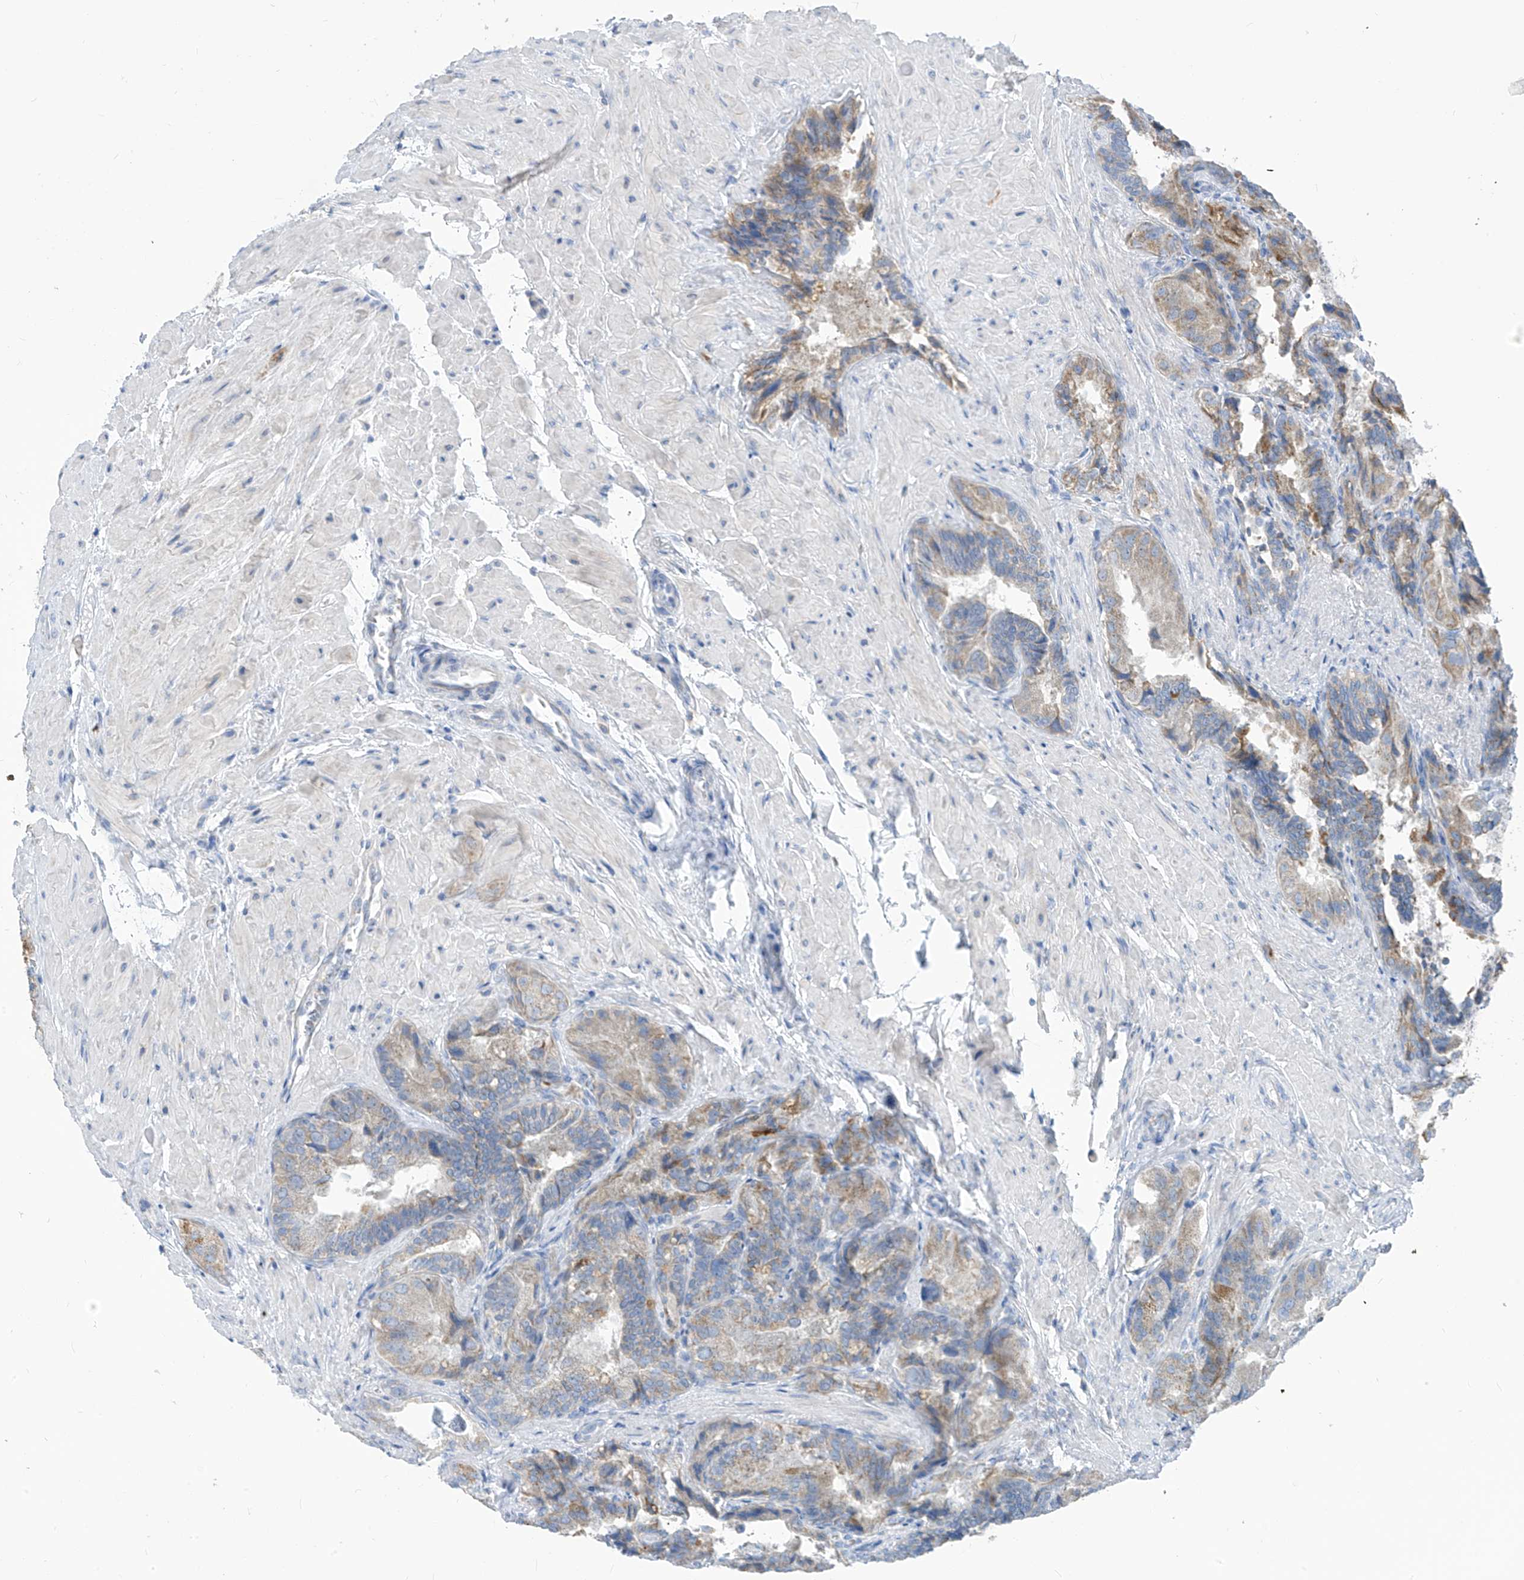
{"staining": {"intensity": "moderate", "quantity": "<25%", "location": "cytoplasmic/membranous"}, "tissue": "seminal vesicle", "cell_type": "Glandular cells", "image_type": "normal", "snomed": [{"axis": "morphology", "description": "Normal tissue, NOS"}, {"axis": "topography", "description": "Seminal veicle"}, {"axis": "topography", "description": "Peripheral nerve tissue"}], "caption": "Brown immunohistochemical staining in normal human seminal vesicle displays moderate cytoplasmic/membranous staining in about <25% of glandular cells.", "gene": "ZNF404", "patient": {"sex": "male", "age": 63}}